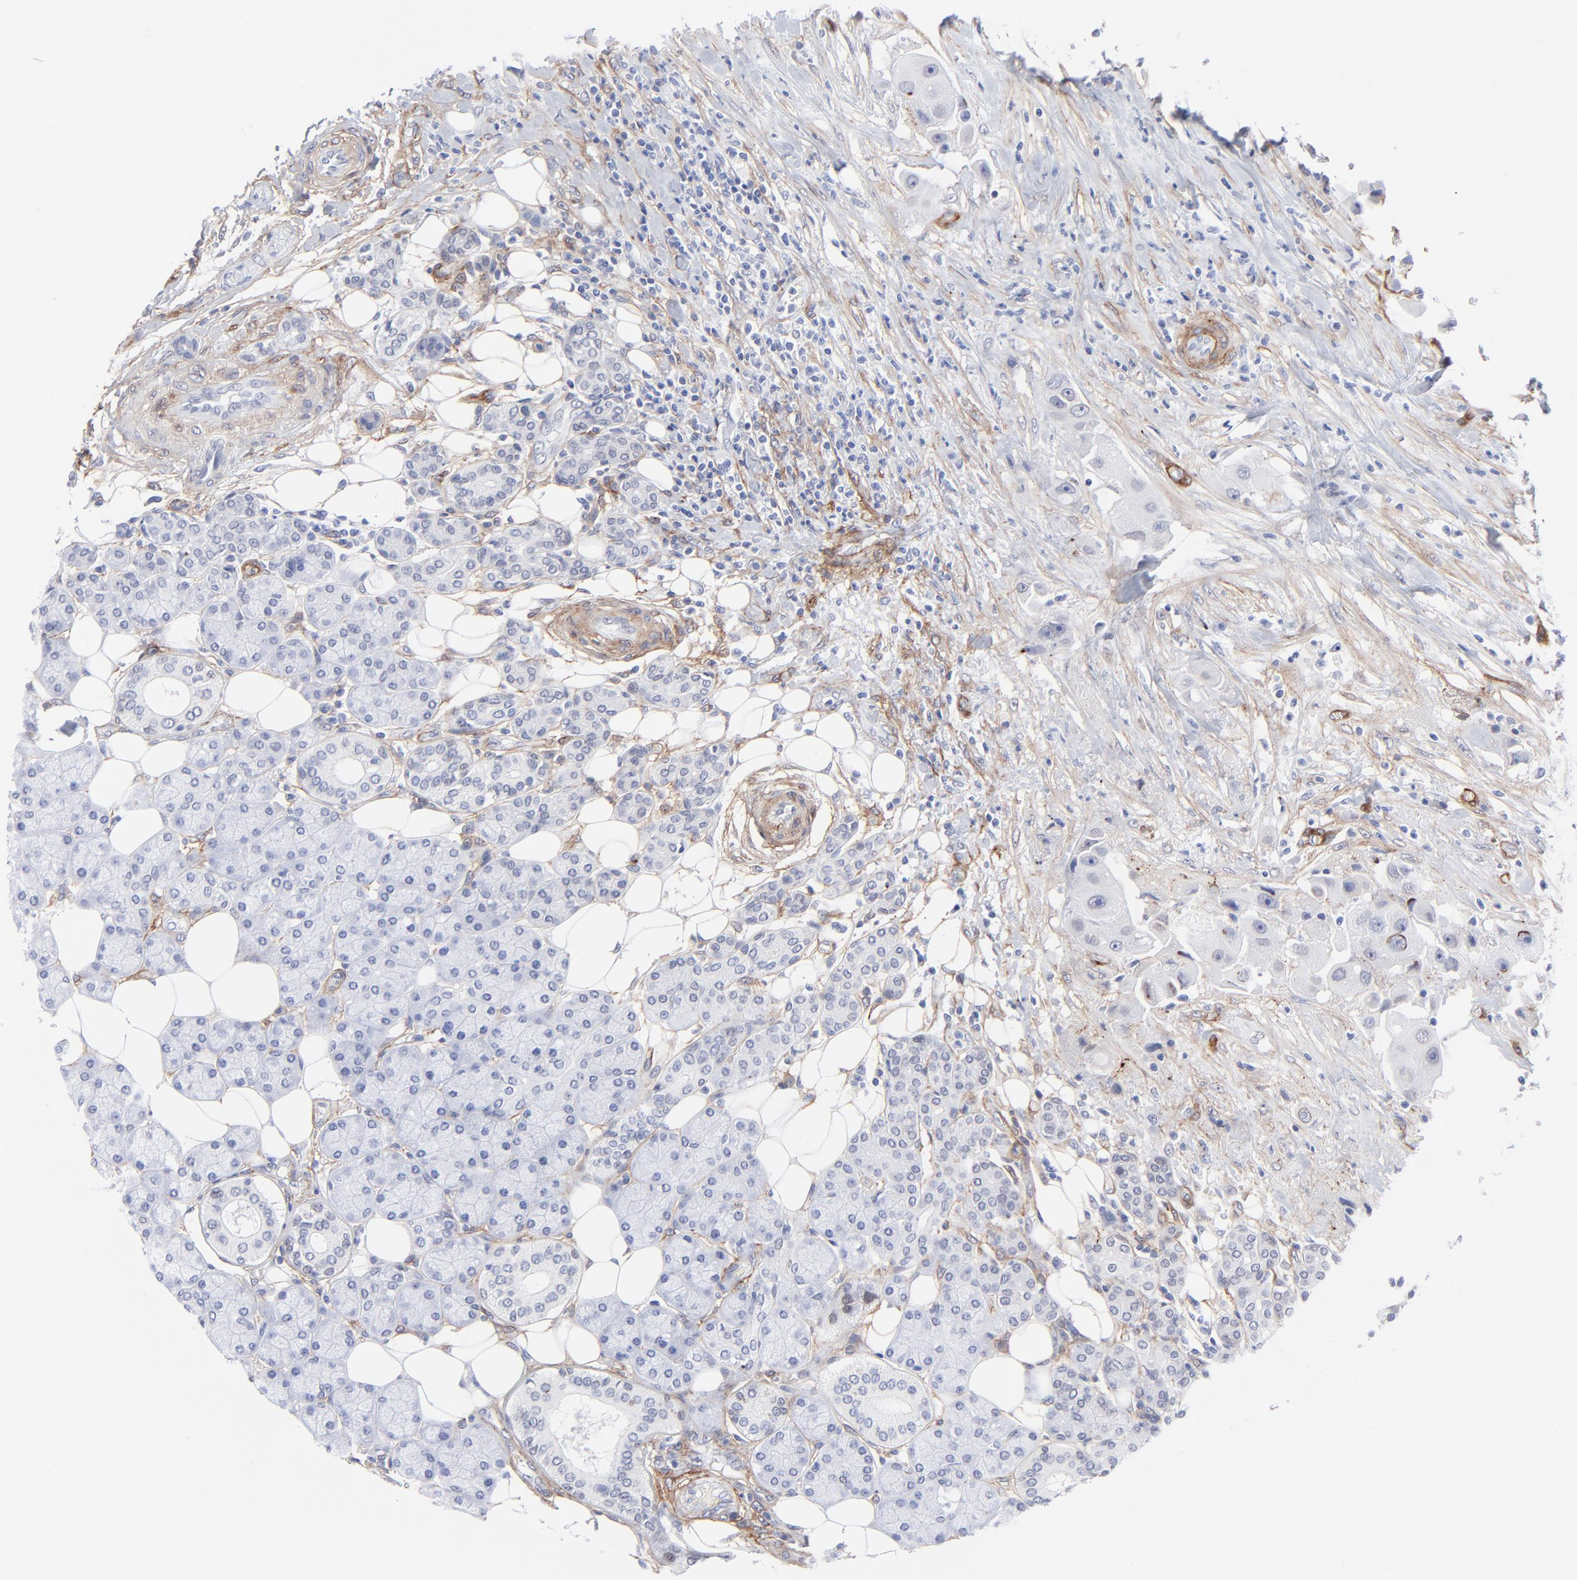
{"staining": {"intensity": "negative", "quantity": "none", "location": "none"}, "tissue": "head and neck cancer", "cell_type": "Tumor cells", "image_type": "cancer", "snomed": [{"axis": "morphology", "description": "Normal tissue, NOS"}, {"axis": "morphology", "description": "Adenocarcinoma, NOS"}, {"axis": "topography", "description": "Salivary gland"}, {"axis": "topography", "description": "Head-Neck"}], "caption": "IHC photomicrograph of human head and neck adenocarcinoma stained for a protein (brown), which reveals no staining in tumor cells. Nuclei are stained in blue.", "gene": "PDGFRB", "patient": {"sex": "male", "age": 80}}